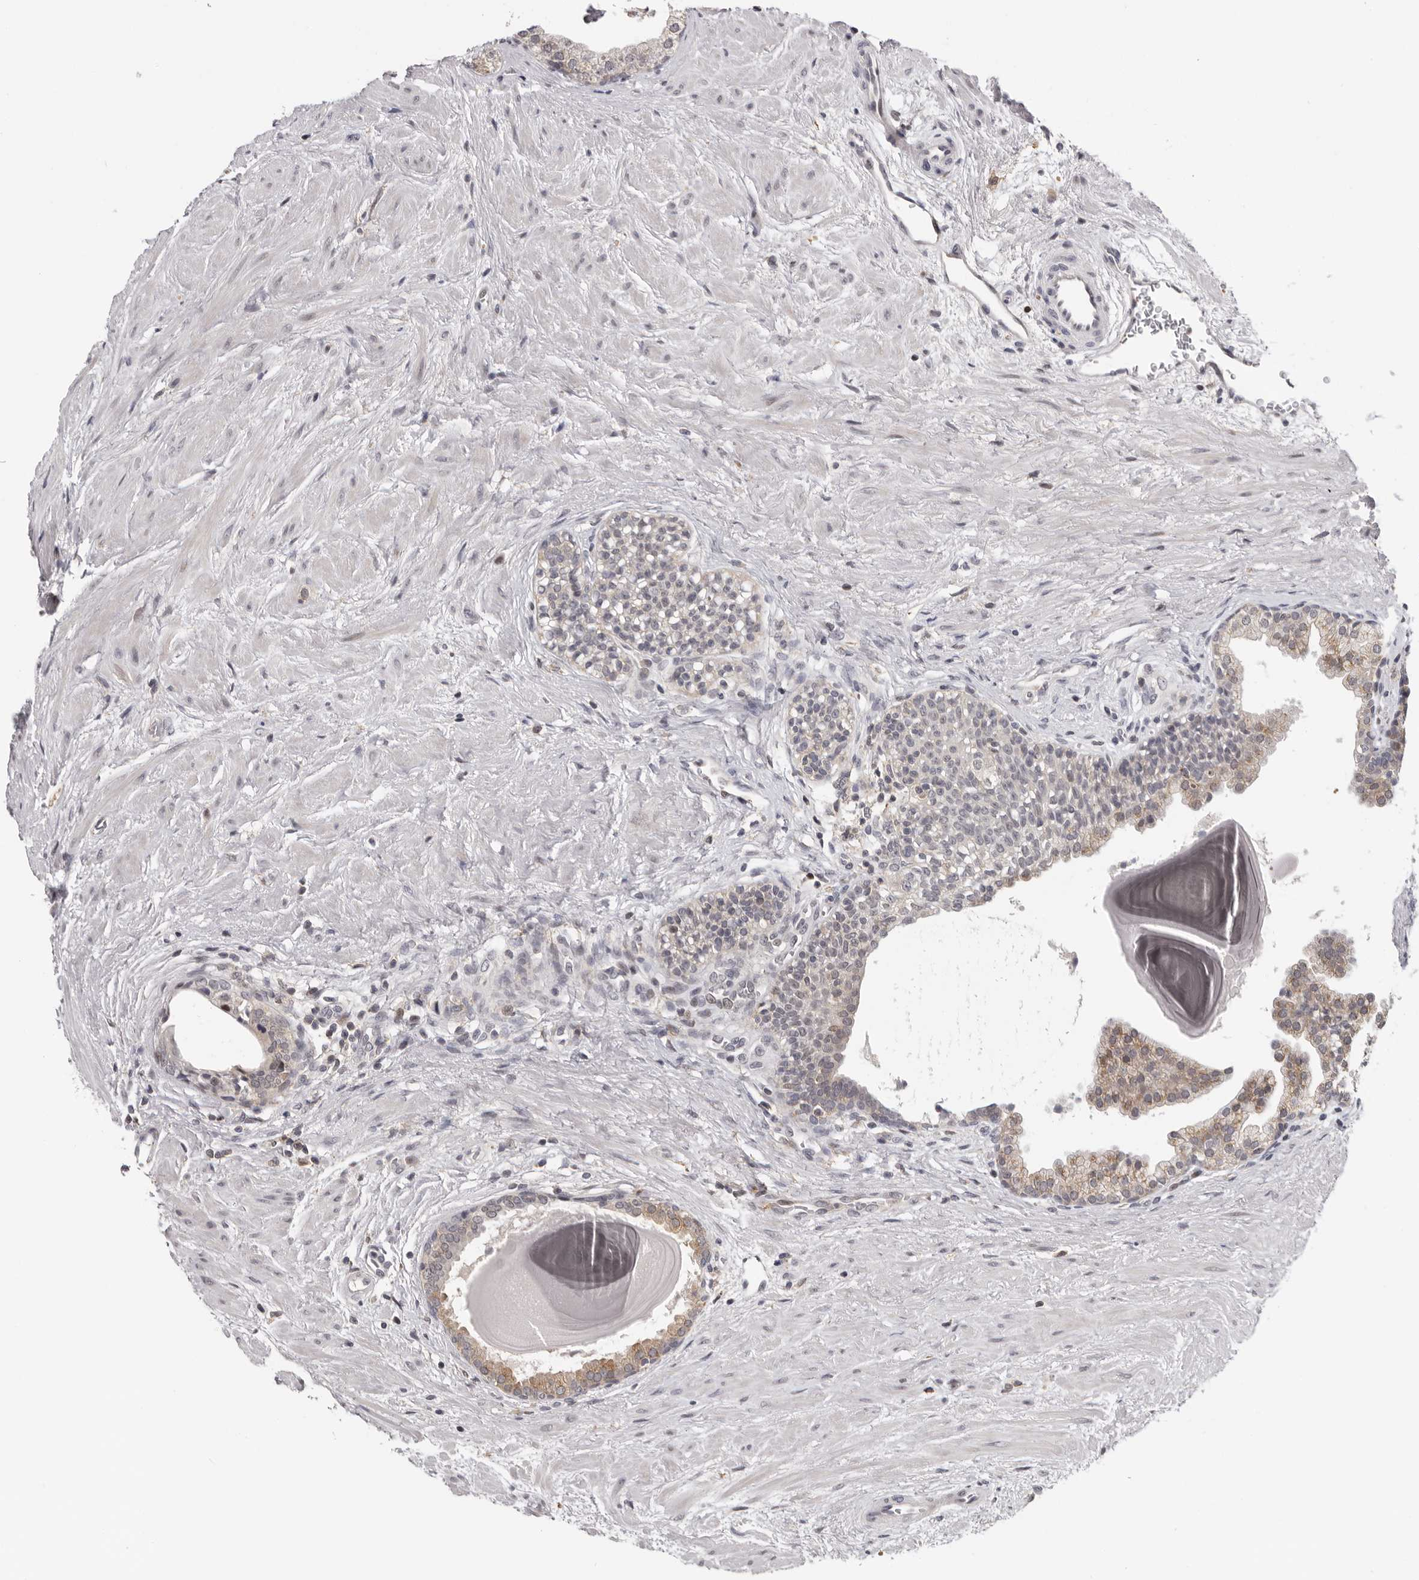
{"staining": {"intensity": "weak", "quantity": "<25%", "location": "cytoplasmic/membranous"}, "tissue": "prostate", "cell_type": "Glandular cells", "image_type": "normal", "snomed": [{"axis": "morphology", "description": "Normal tissue, NOS"}, {"axis": "topography", "description": "Prostate"}], "caption": "IHC image of unremarkable prostate: prostate stained with DAB (3,3'-diaminobenzidine) reveals no significant protein staining in glandular cells. (DAB immunohistochemistry visualized using brightfield microscopy, high magnification).", "gene": "KIF2B", "patient": {"sex": "male", "age": 48}}